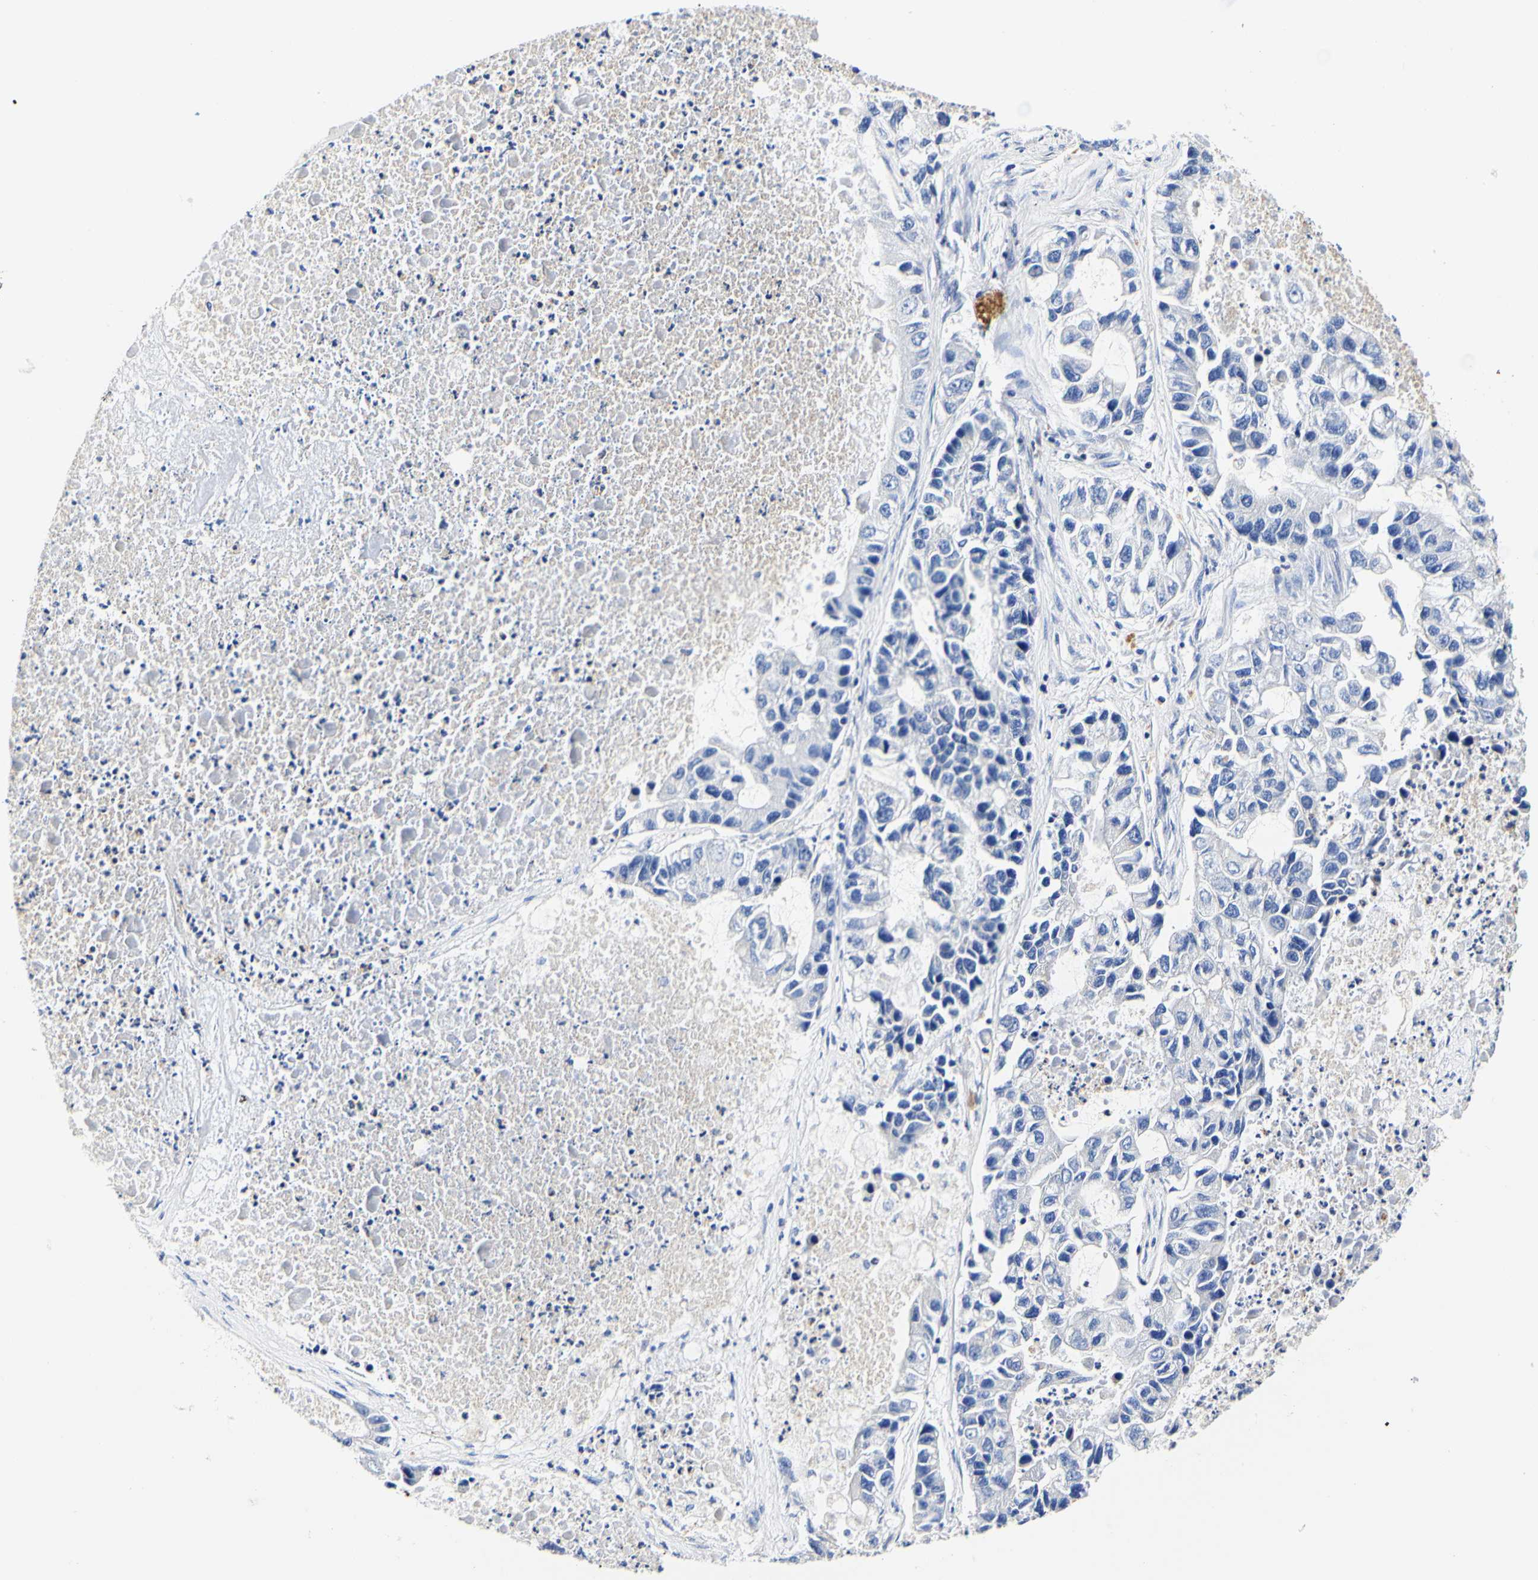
{"staining": {"intensity": "negative", "quantity": "none", "location": "none"}, "tissue": "lung cancer", "cell_type": "Tumor cells", "image_type": "cancer", "snomed": [{"axis": "morphology", "description": "Adenocarcinoma, NOS"}, {"axis": "topography", "description": "Lung"}], "caption": "Protein analysis of lung cancer reveals no significant staining in tumor cells. (Immunohistochemistry (ihc), brightfield microscopy, high magnification).", "gene": "CAMK4", "patient": {"sex": "female", "age": 51}}